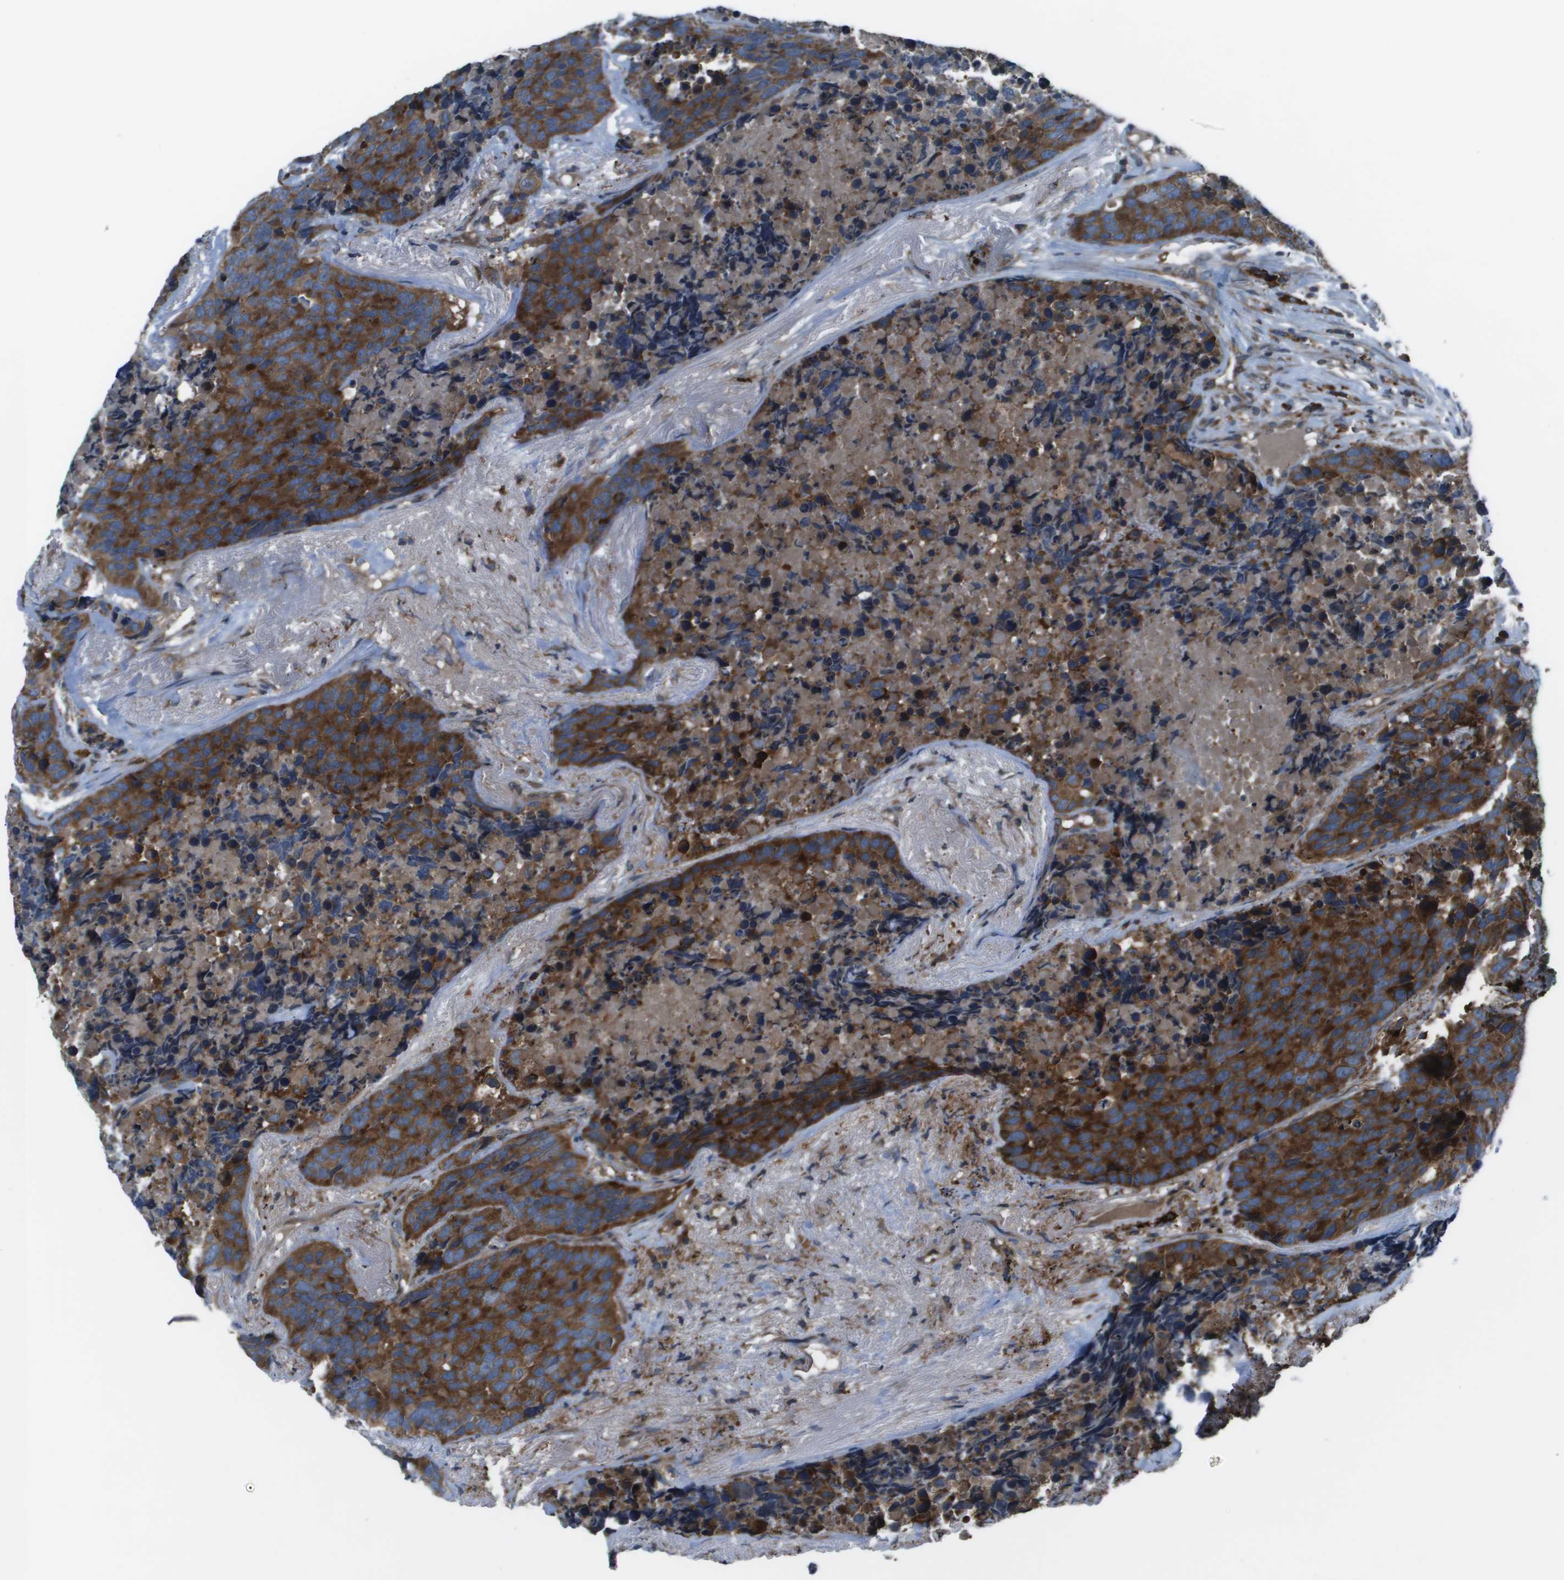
{"staining": {"intensity": "strong", "quantity": ">75%", "location": "cytoplasmic/membranous"}, "tissue": "carcinoid", "cell_type": "Tumor cells", "image_type": "cancer", "snomed": [{"axis": "morphology", "description": "Carcinoid, malignant, NOS"}, {"axis": "topography", "description": "Lung"}], "caption": "A brown stain labels strong cytoplasmic/membranous expression of a protein in human carcinoid tumor cells. The protein is stained brown, and the nuclei are stained in blue (DAB IHC with brightfield microscopy, high magnification).", "gene": "EIF3B", "patient": {"sex": "male", "age": 60}}